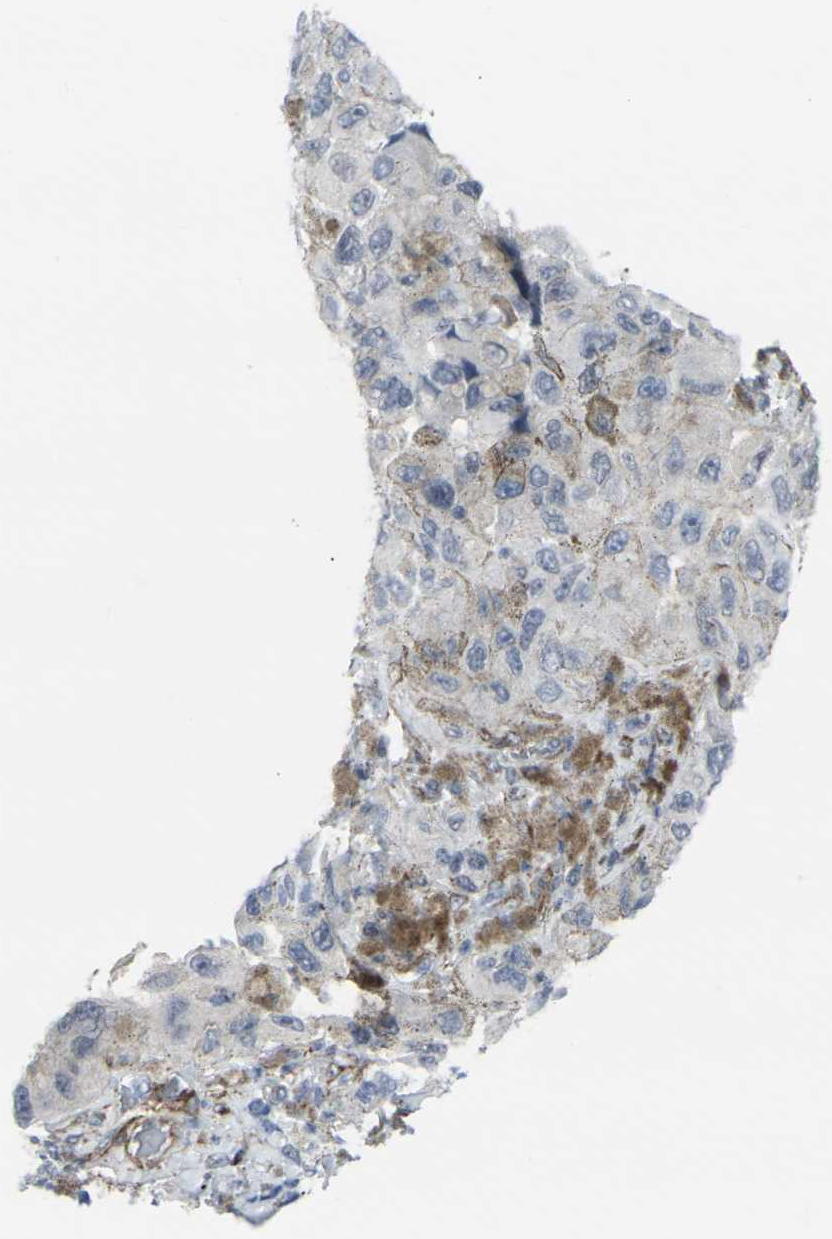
{"staining": {"intensity": "moderate", "quantity": "25%-75%", "location": "cytoplasmic/membranous"}, "tissue": "melanoma", "cell_type": "Tumor cells", "image_type": "cancer", "snomed": [{"axis": "morphology", "description": "Malignant melanoma, NOS"}, {"axis": "topography", "description": "Skin"}], "caption": "IHC (DAB) staining of malignant melanoma reveals moderate cytoplasmic/membranous protein positivity in about 25%-75% of tumor cells.", "gene": "CDH11", "patient": {"sex": "female", "age": 73}}